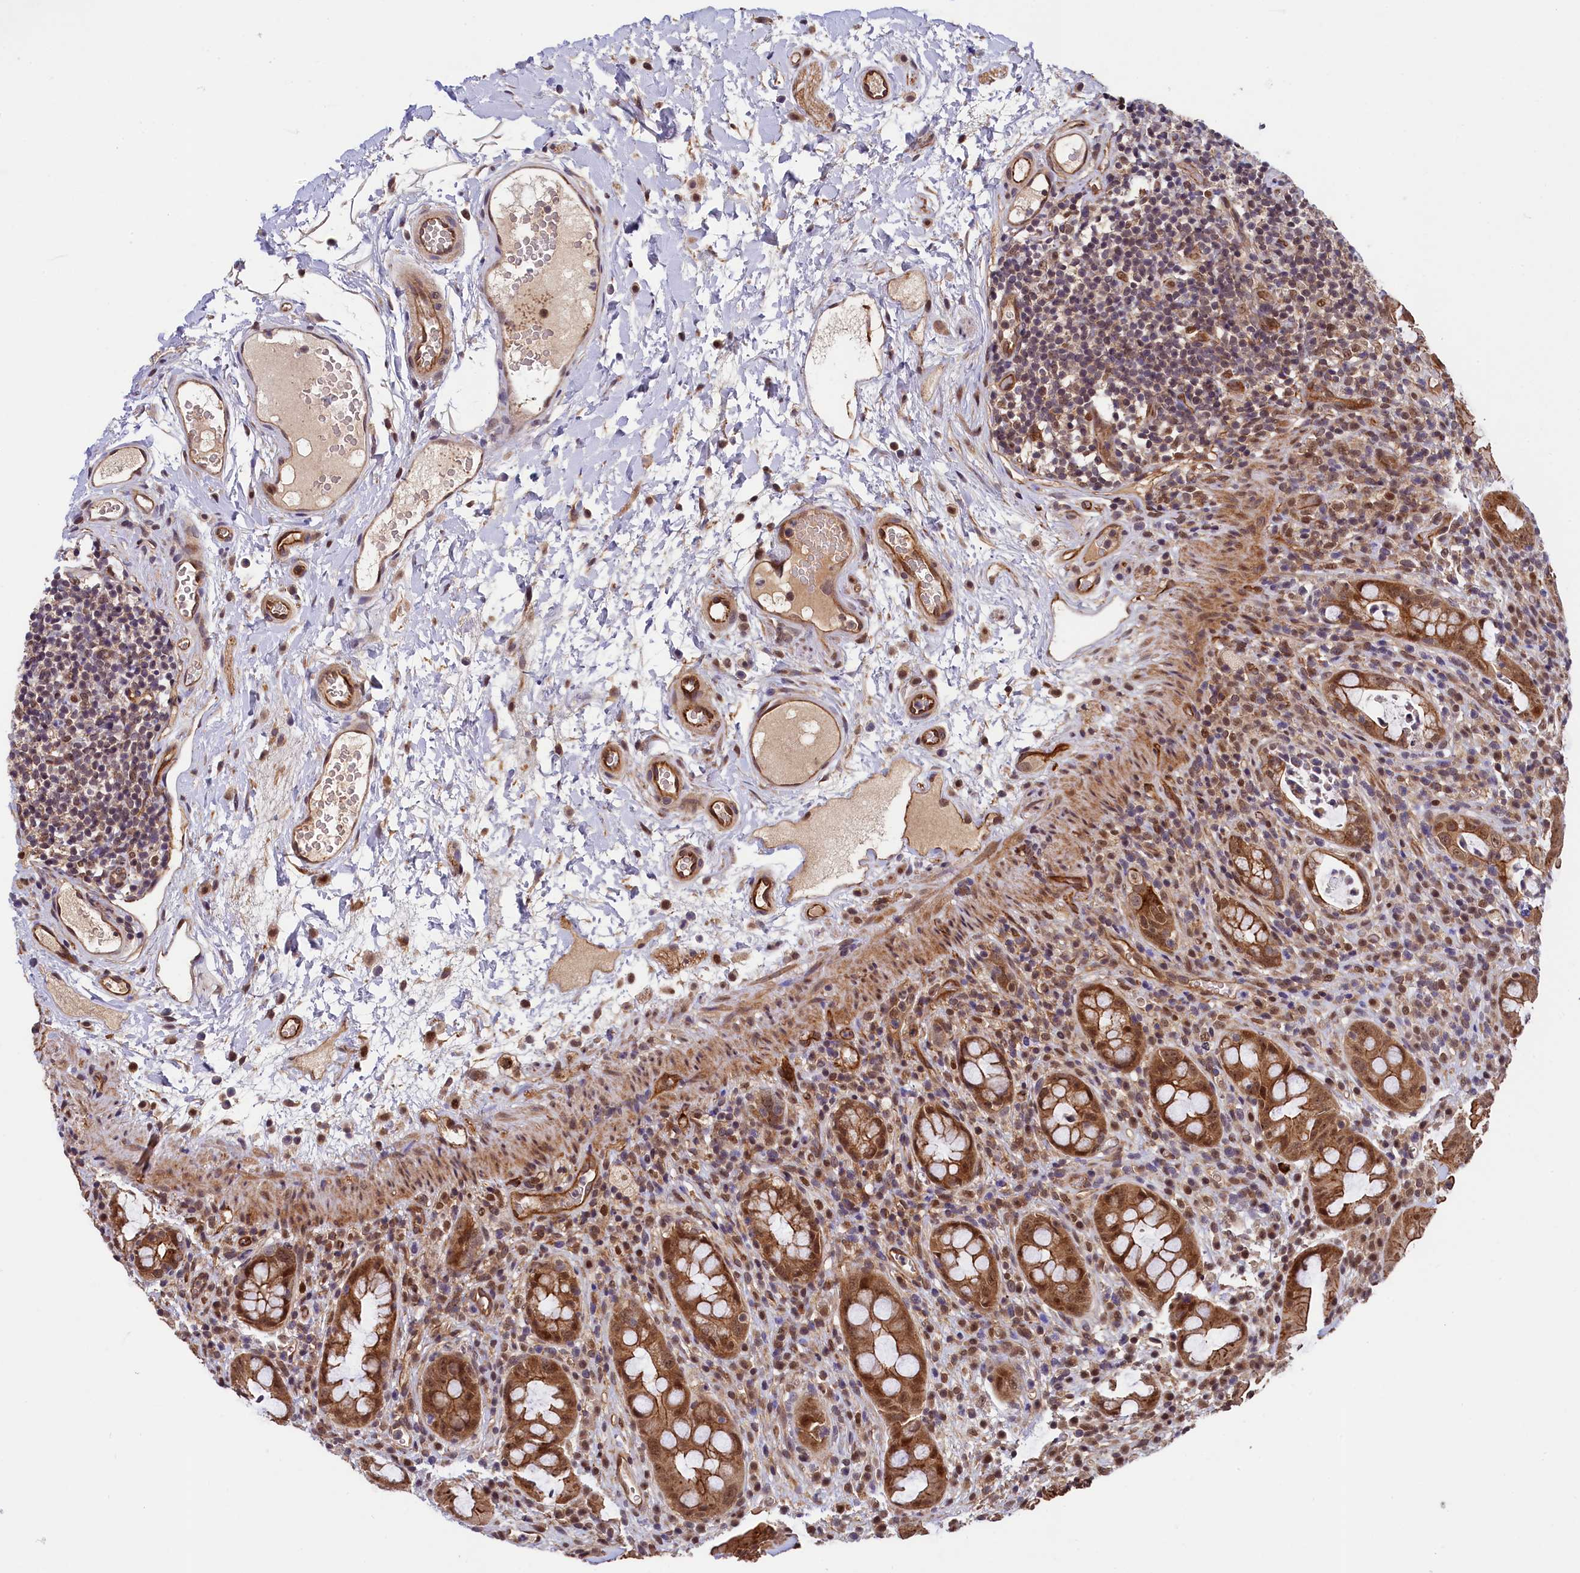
{"staining": {"intensity": "strong", "quantity": ">75%", "location": "cytoplasmic/membranous,nuclear"}, "tissue": "rectum", "cell_type": "Glandular cells", "image_type": "normal", "snomed": [{"axis": "morphology", "description": "Normal tissue, NOS"}, {"axis": "topography", "description": "Rectum"}], "caption": "Glandular cells exhibit high levels of strong cytoplasmic/membranous,nuclear staining in approximately >75% of cells in normal human rectum.", "gene": "ARL14EP", "patient": {"sex": "female", "age": 57}}